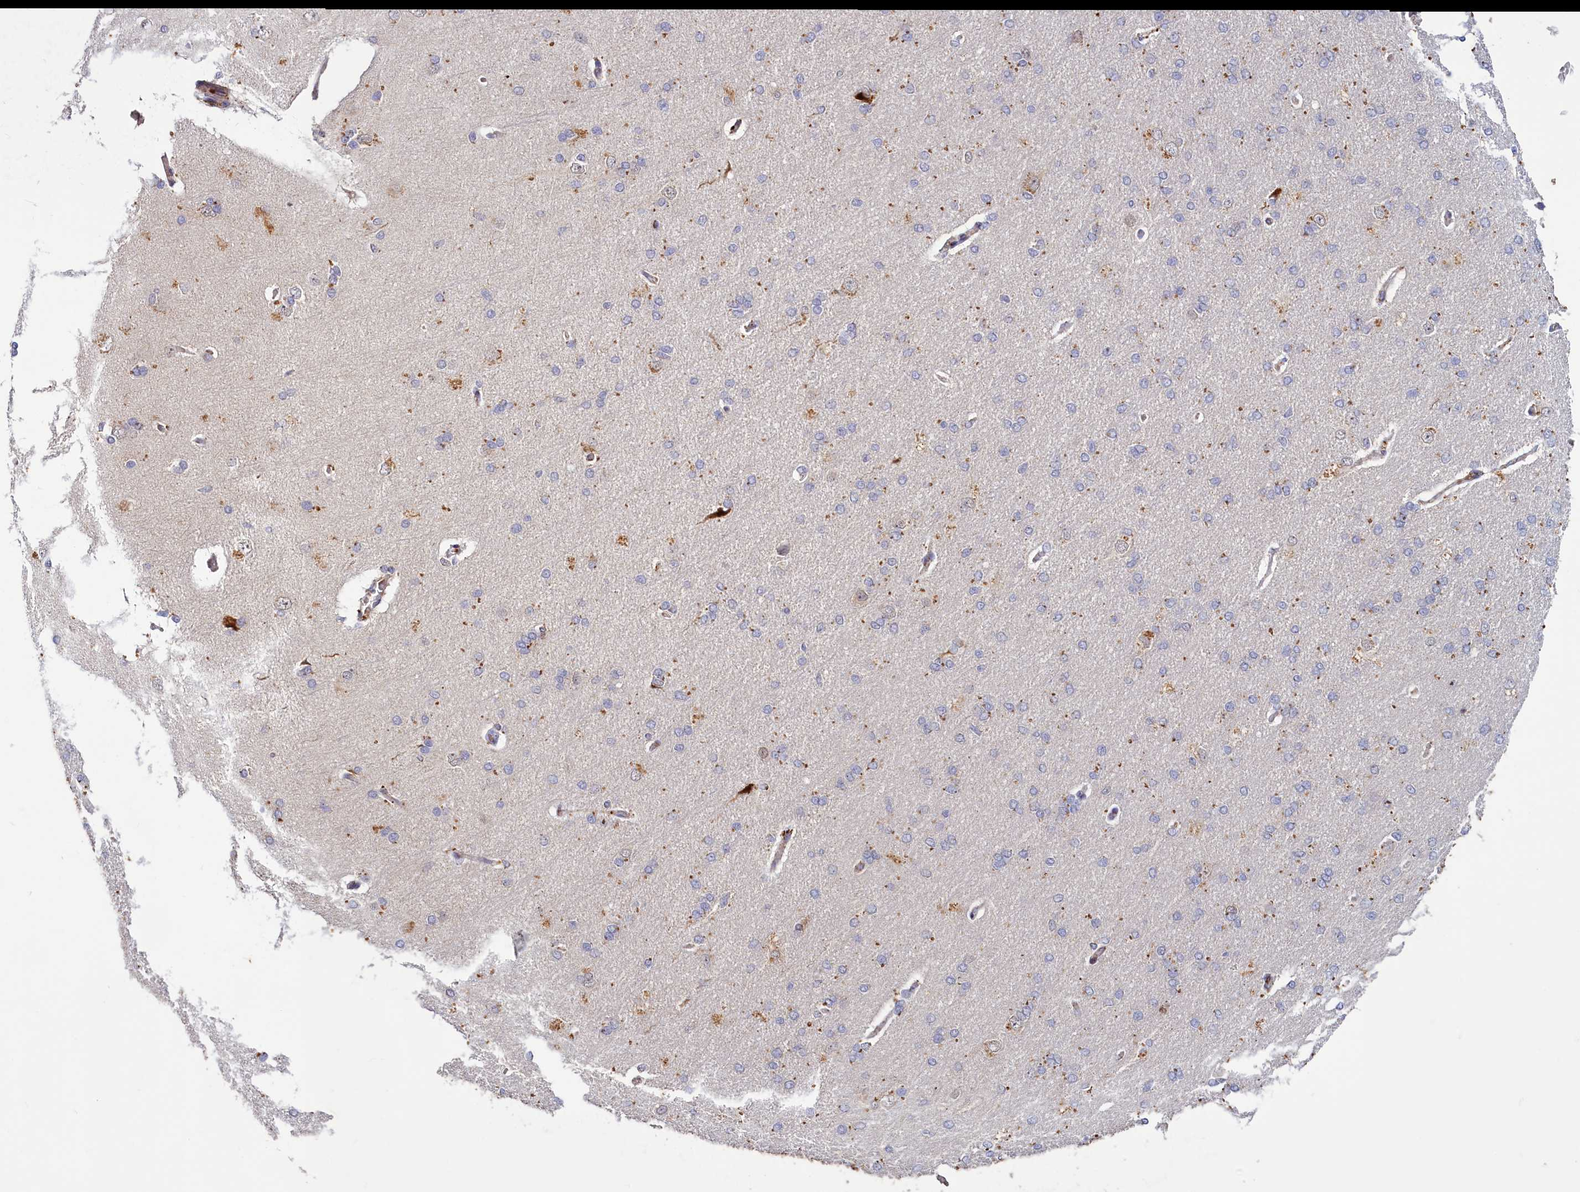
{"staining": {"intensity": "weak", "quantity": "25%-75%", "location": "cytoplasmic/membranous"}, "tissue": "cerebral cortex", "cell_type": "Endothelial cells", "image_type": "normal", "snomed": [{"axis": "morphology", "description": "Normal tissue, NOS"}, {"axis": "topography", "description": "Cerebral cortex"}], "caption": "High-magnification brightfield microscopy of normal cerebral cortex stained with DAB (brown) and counterstained with hematoxylin (blue). endothelial cells exhibit weak cytoplasmic/membranous staining is appreciated in about25%-75% of cells. Using DAB (brown) and hematoxylin (blue) stains, captured at high magnification using brightfield microscopy.", "gene": "DYNC2H1", "patient": {"sex": "male", "age": 62}}